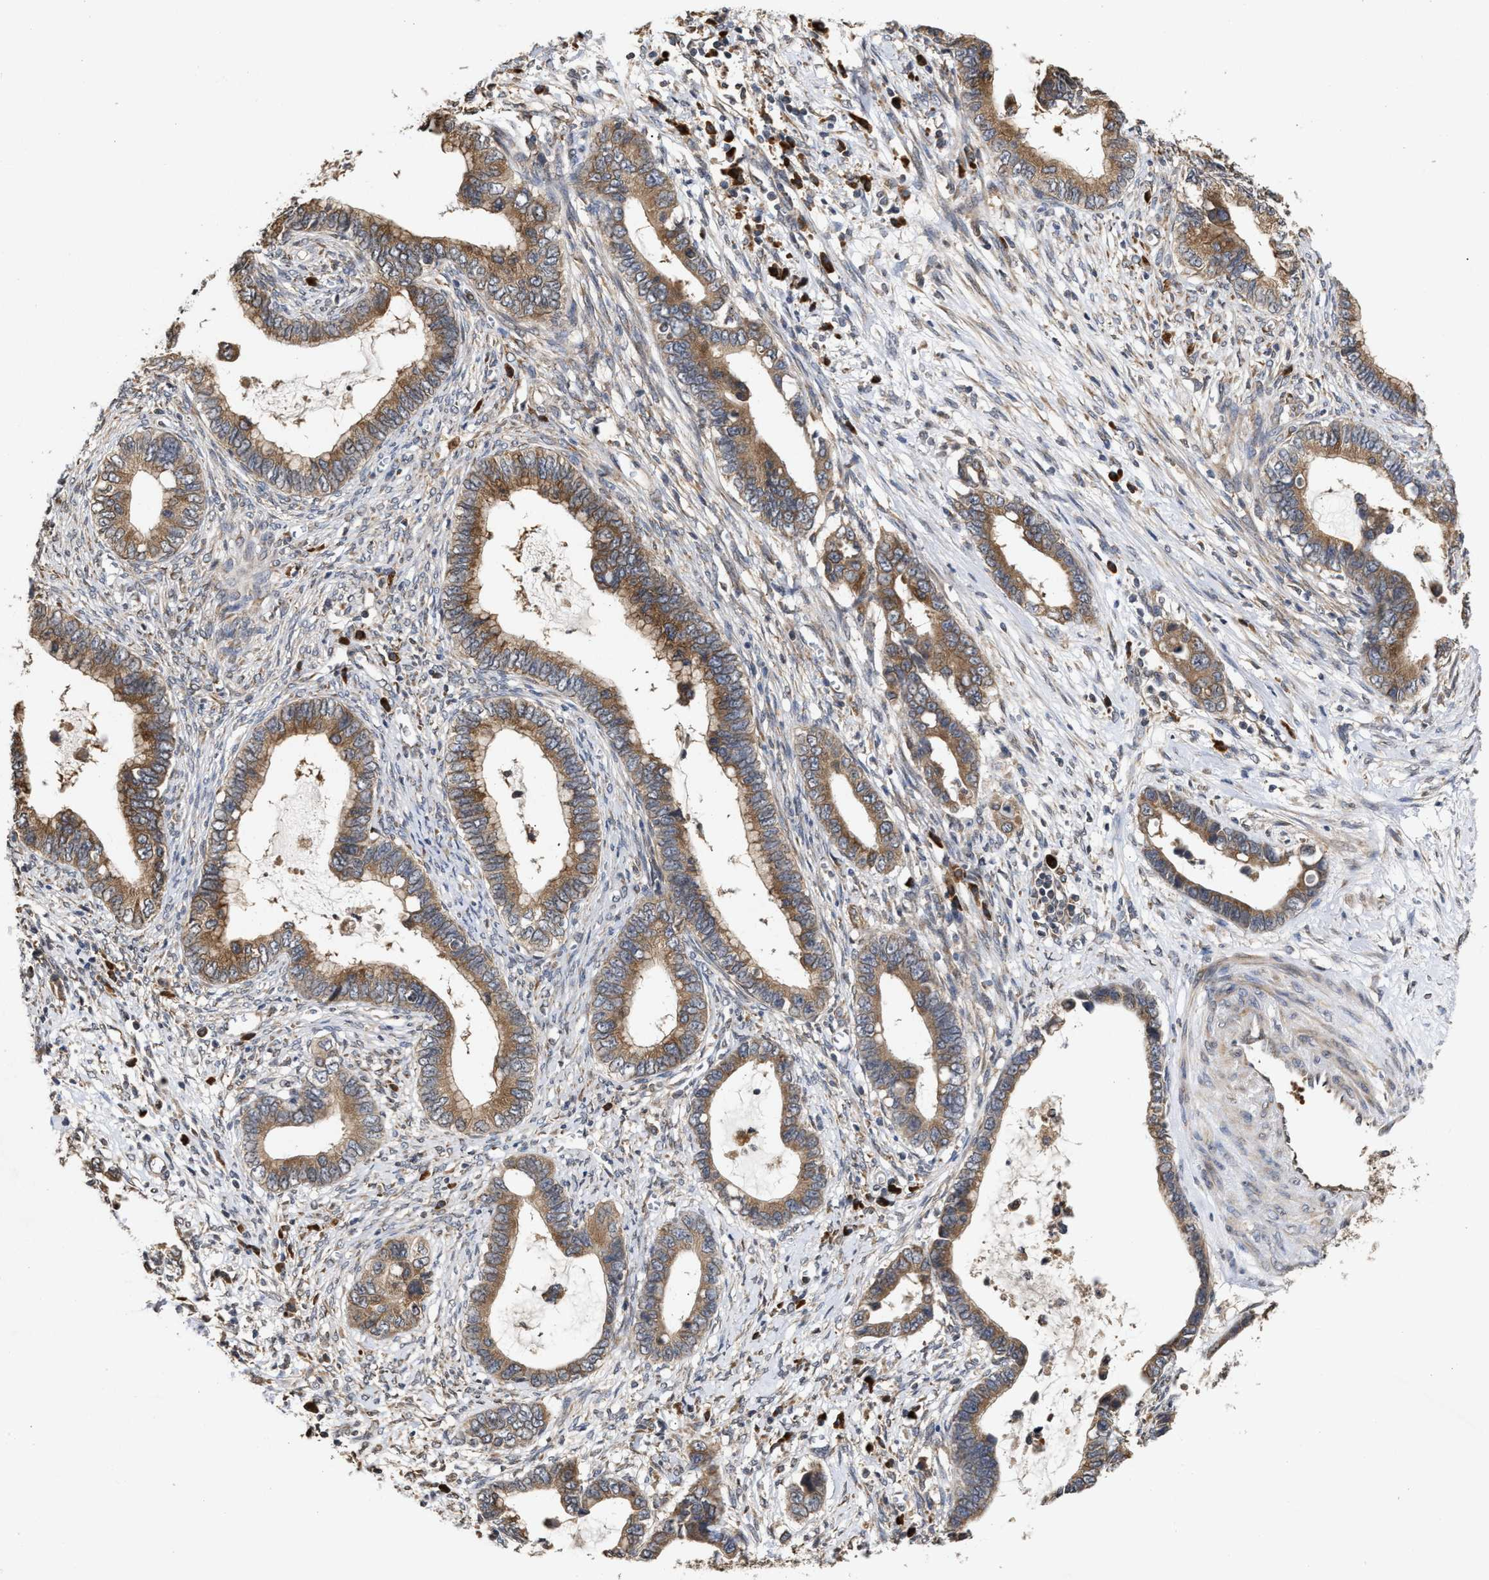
{"staining": {"intensity": "moderate", "quantity": ">75%", "location": "cytoplasmic/membranous"}, "tissue": "cervical cancer", "cell_type": "Tumor cells", "image_type": "cancer", "snomed": [{"axis": "morphology", "description": "Adenocarcinoma, NOS"}, {"axis": "topography", "description": "Cervix"}], "caption": "Protein positivity by immunohistochemistry displays moderate cytoplasmic/membranous expression in about >75% of tumor cells in cervical adenocarcinoma.", "gene": "SAR1A", "patient": {"sex": "female", "age": 44}}